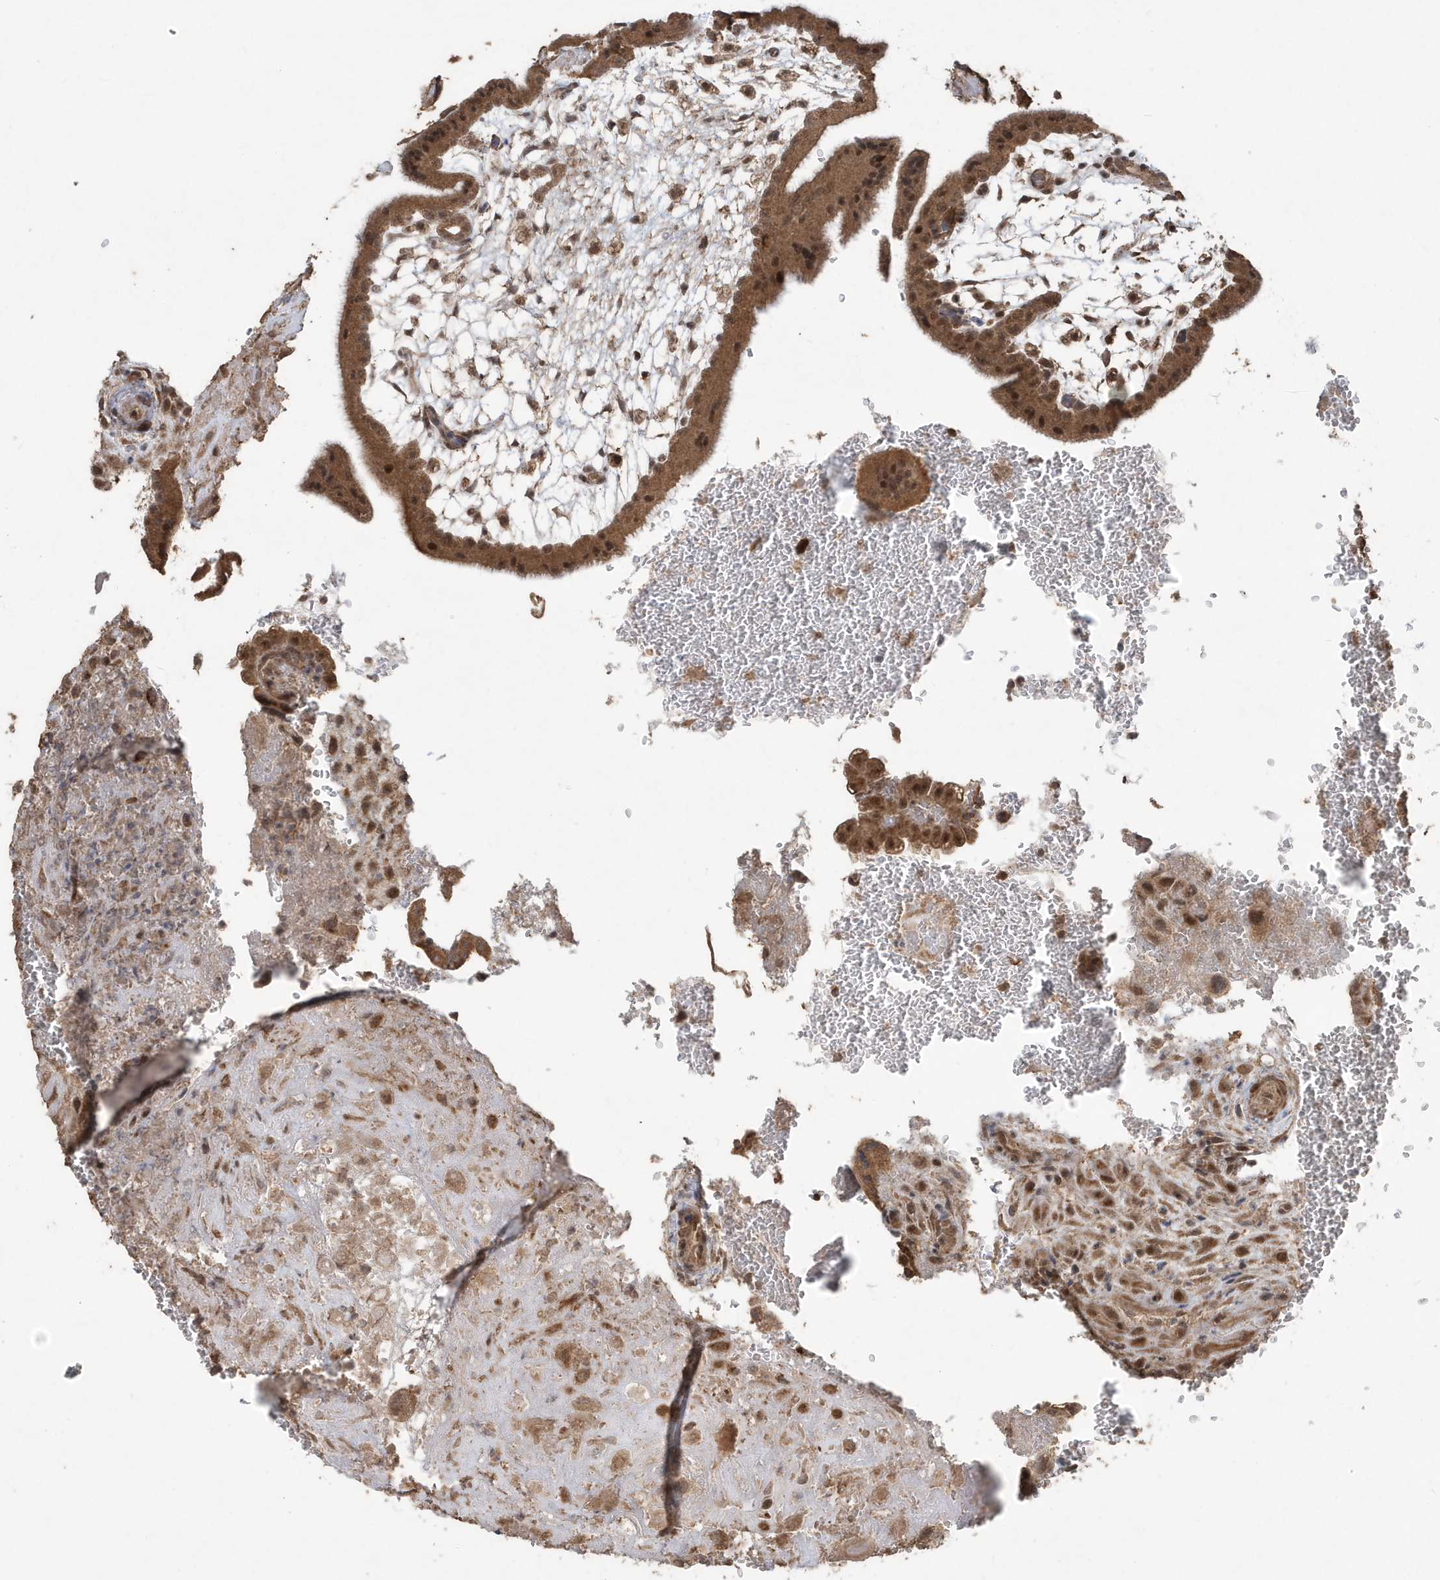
{"staining": {"intensity": "moderate", "quantity": ">75%", "location": "cytoplasmic/membranous,nuclear"}, "tissue": "placenta", "cell_type": "Decidual cells", "image_type": "normal", "snomed": [{"axis": "morphology", "description": "Normal tissue, NOS"}, {"axis": "topography", "description": "Placenta"}], "caption": "Immunohistochemical staining of unremarkable placenta demonstrates >75% levels of moderate cytoplasmic/membranous,nuclear protein positivity in about >75% of decidual cells.", "gene": "PAXBP1", "patient": {"sex": "female", "age": 35}}